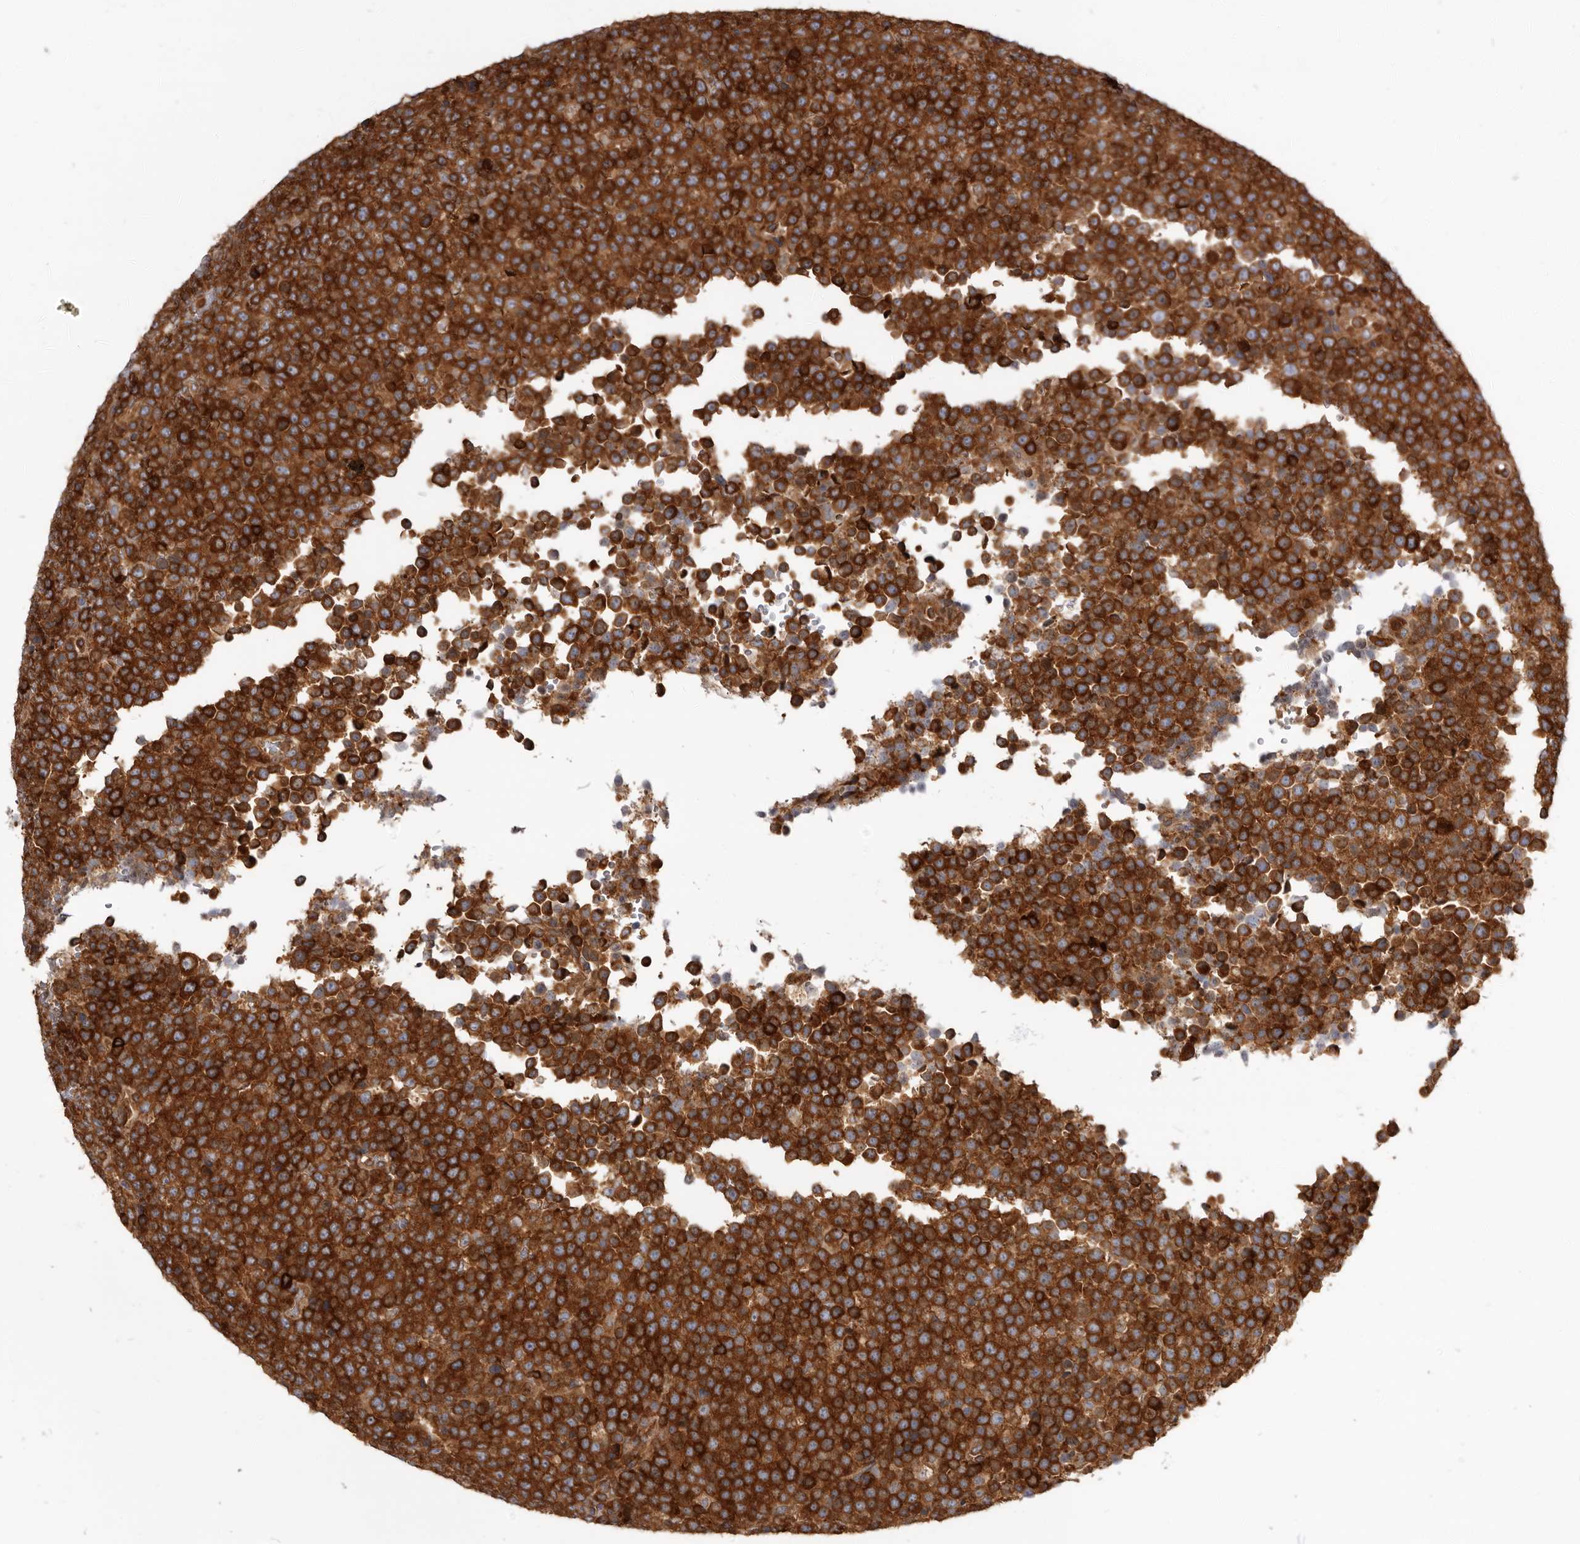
{"staining": {"intensity": "strong", "quantity": ">75%", "location": "cytoplasmic/membranous"}, "tissue": "lymphoma", "cell_type": "Tumor cells", "image_type": "cancer", "snomed": [{"axis": "morphology", "description": "Malignant lymphoma, non-Hodgkin's type, High grade"}, {"axis": "topography", "description": "Lymph node"}], "caption": "Protein staining of lymphoma tissue shows strong cytoplasmic/membranous positivity in about >75% of tumor cells.", "gene": "CBL", "patient": {"sex": "male", "age": 13}}